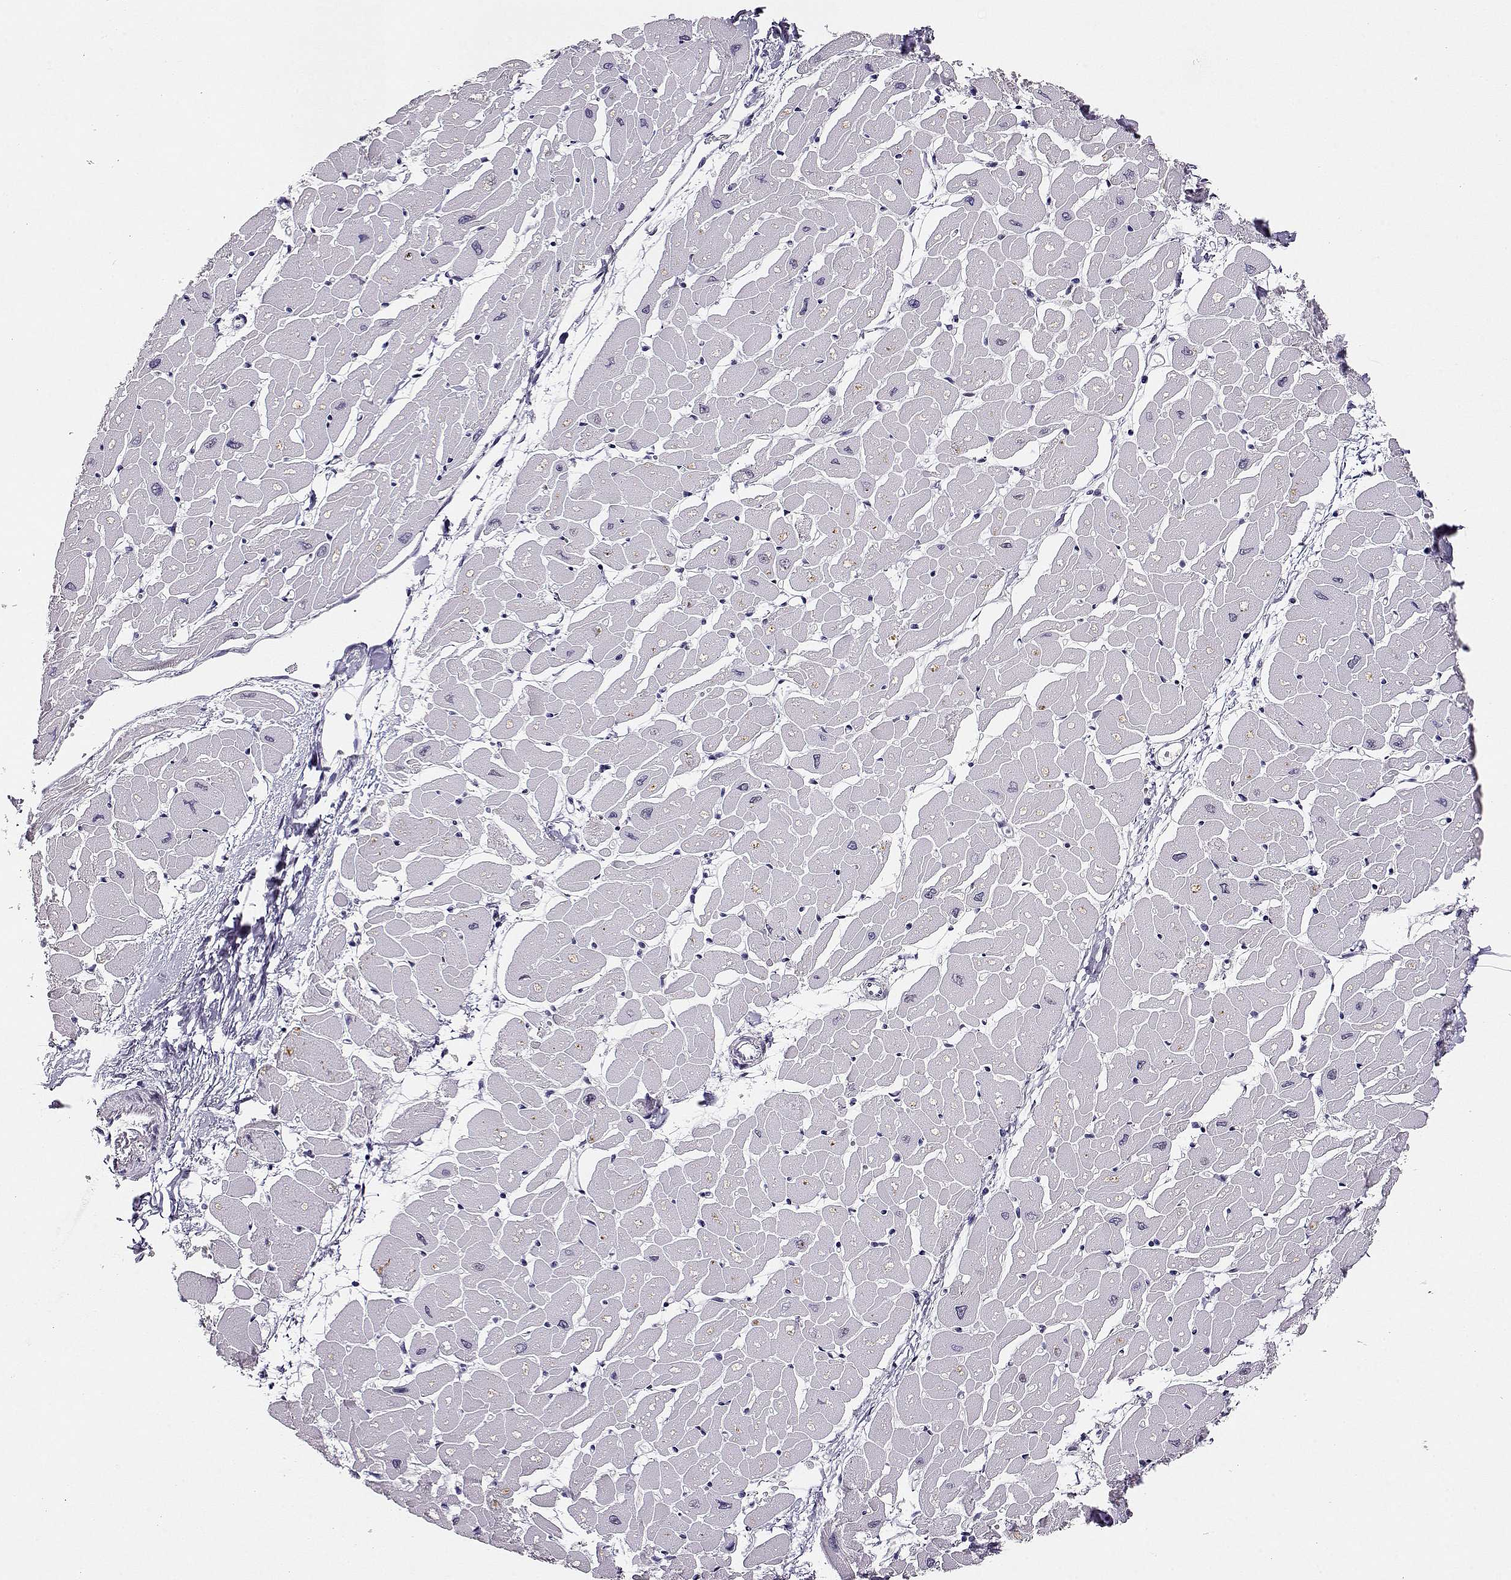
{"staining": {"intensity": "weak", "quantity": "25%-75%", "location": "nuclear"}, "tissue": "heart muscle", "cell_type": "Cardiomyocytes", "image_type": "normal", "snomed": [{"axis": "morphology", "description": "Normal tissue, NOS"}, {"axis": "topography", "description": "Heart"}], "caption": "About 25%-75% of cardiomyocytes in normal human heart muscle exhibit weak nuclear protein positivity as visualized by brown immunohistochemical staining.", "gene": "POLI", "patient": {"sex": "male", "age": 57}}